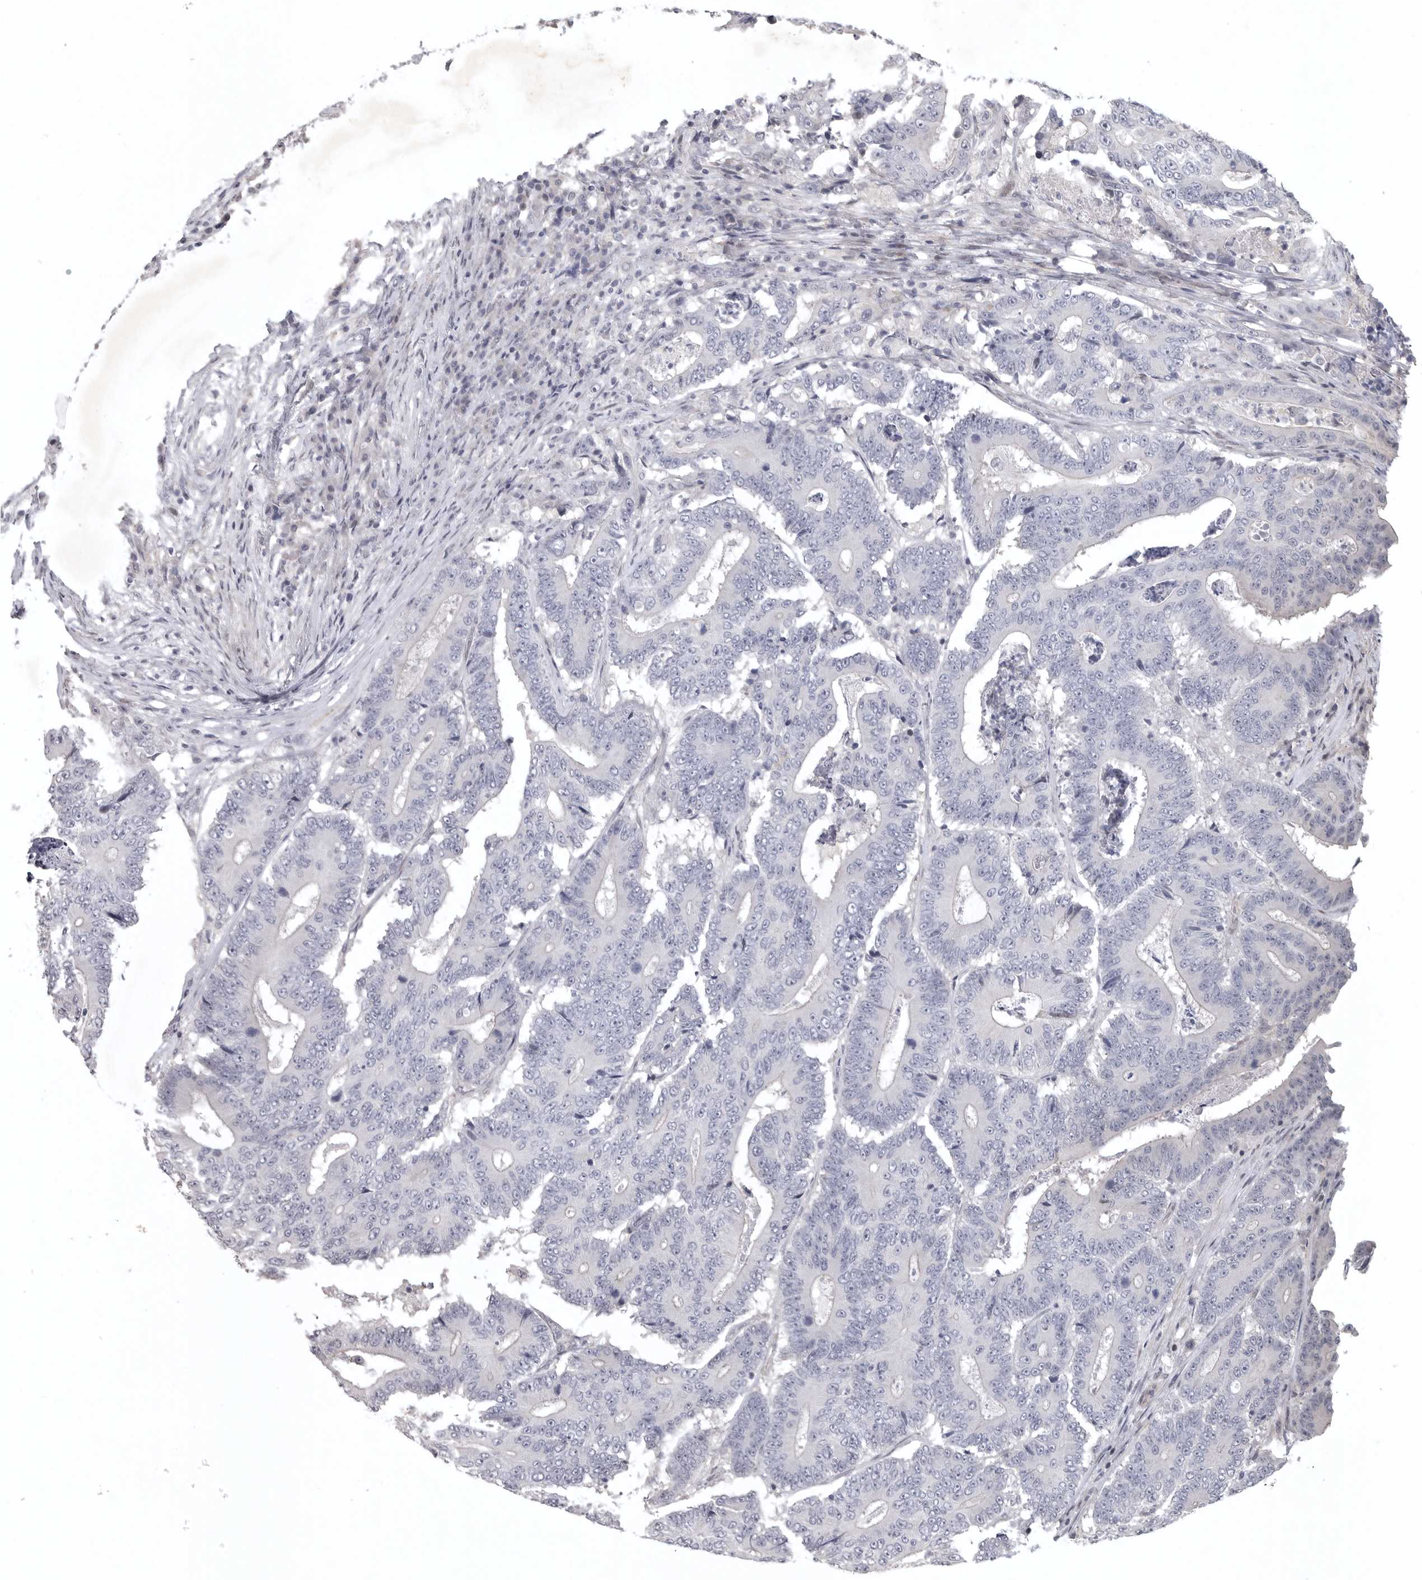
{"staining": {"intensity": "negative", "quantity": "none", "location": "none"}, "tissue": "colorectal cancer", "cell_type": "Tumor cells", "image_type": "cancer", "snomed": [{"axis": "morphology", "description": "Adenocarcinoma, NOS"}, {"axis": "topography", "description": "Colon"}], "caption": "Immunohistochemistry (IHC) photomicrograph of colorectal cancer (adenocarcinoma) stained for a protein (brown), which shows no expression in tumor cells.", "gene": "TNR", "patient": {"sex": "male", "age": 83}}